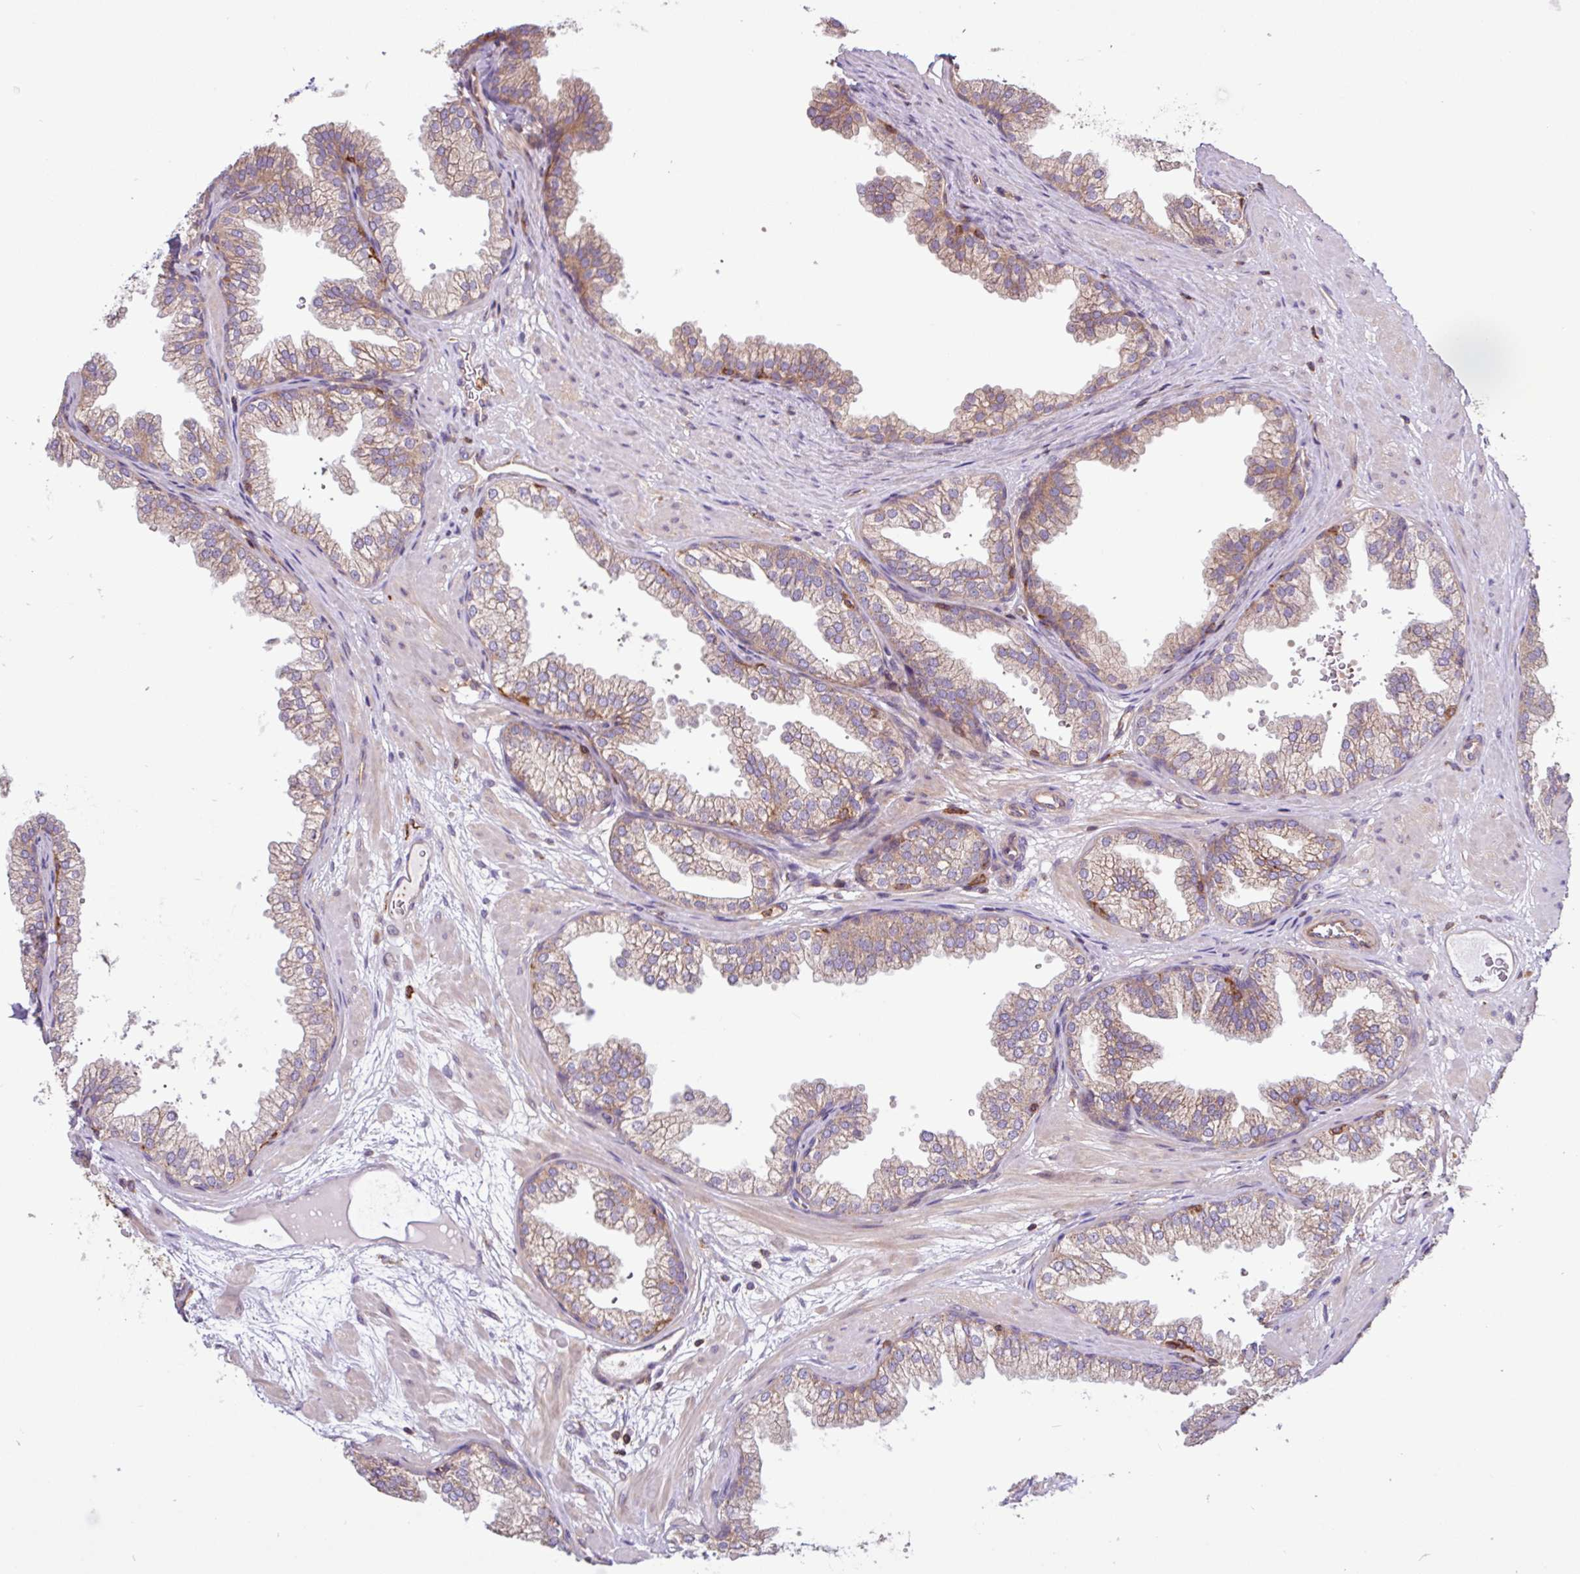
{"staining": {"intensity": "weak", "quantity": "25%-75%", "location": "cytoplasmic/membranous"}, "tissue": "prostate", "cell_type": "Glandular cells", "image_type": "normal", "snomed": [{"axis": "morphology", "description": "Normal tissue, NOS"}, {"axis": "topography", "description": "Prostate"}], "caption": "A high-resolution photomicrograph shows immunohistochemistry staining of benign prostate, which reveals weak cytoplasmic/membranous positivity in about 25%-75% of glandular cells. (Brightfield microscopy of DAB IHC at high magnification).", "gene": "ACTR3B", "patient": {"sex": "male", "age": 37}}